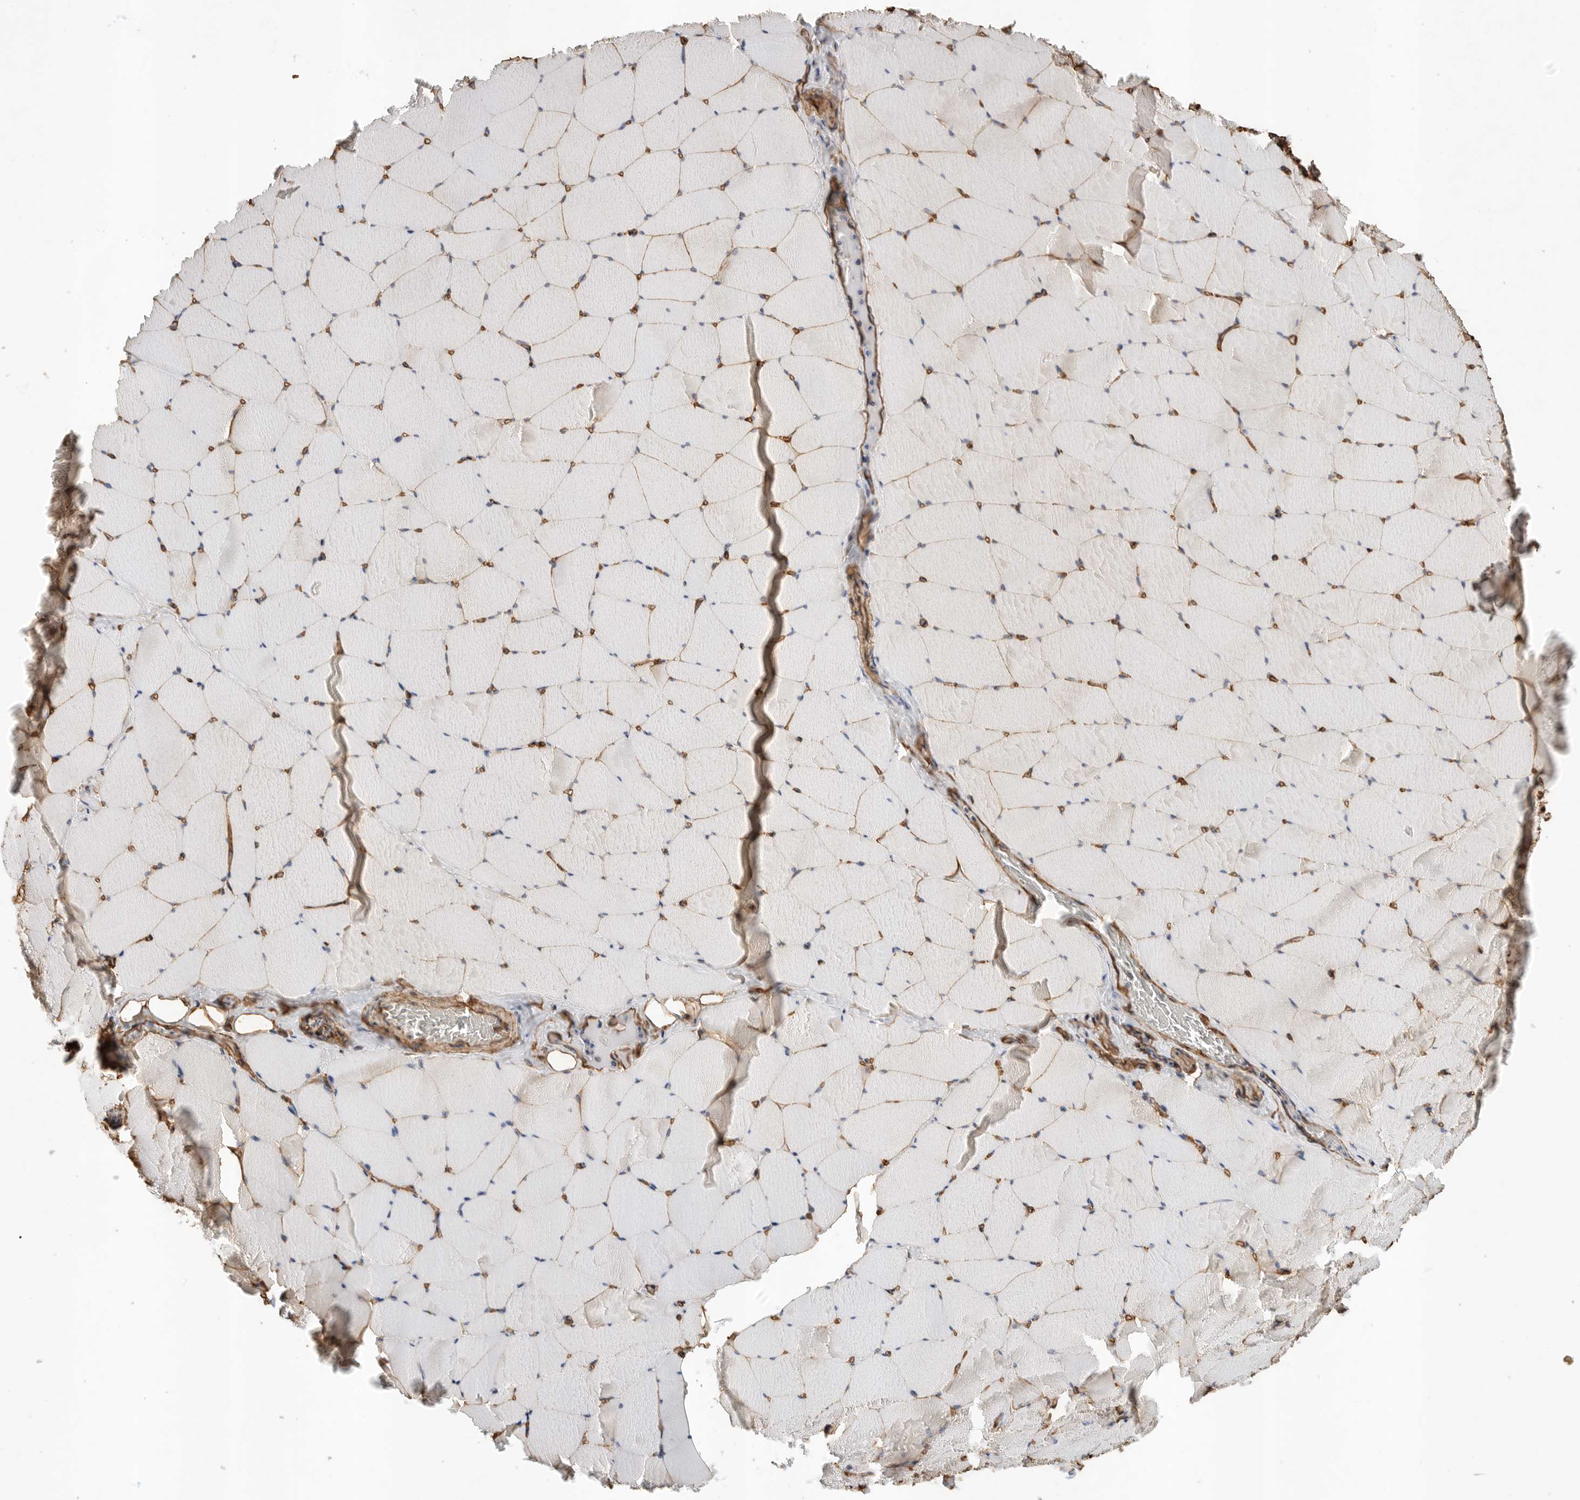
{"staining": {"intensity": "negative", "quantity": "none", "location": "none"}, "tissue": "skeletal muscle", "cell_type": "Myocytes", "image_type": "normal", "snomed": [{"axis": "morphology", "description": "Normal tissue, NOS"}, {"axis": "topography", "description": "Skeletal muscle"}], "caption": "Immunohistochemistry (IHC) of unremarkable human skeletal muscle exhibits no staining in myocytes.", "gene": "JMJD4", "patient": {"sex": "male", "age": 62}}